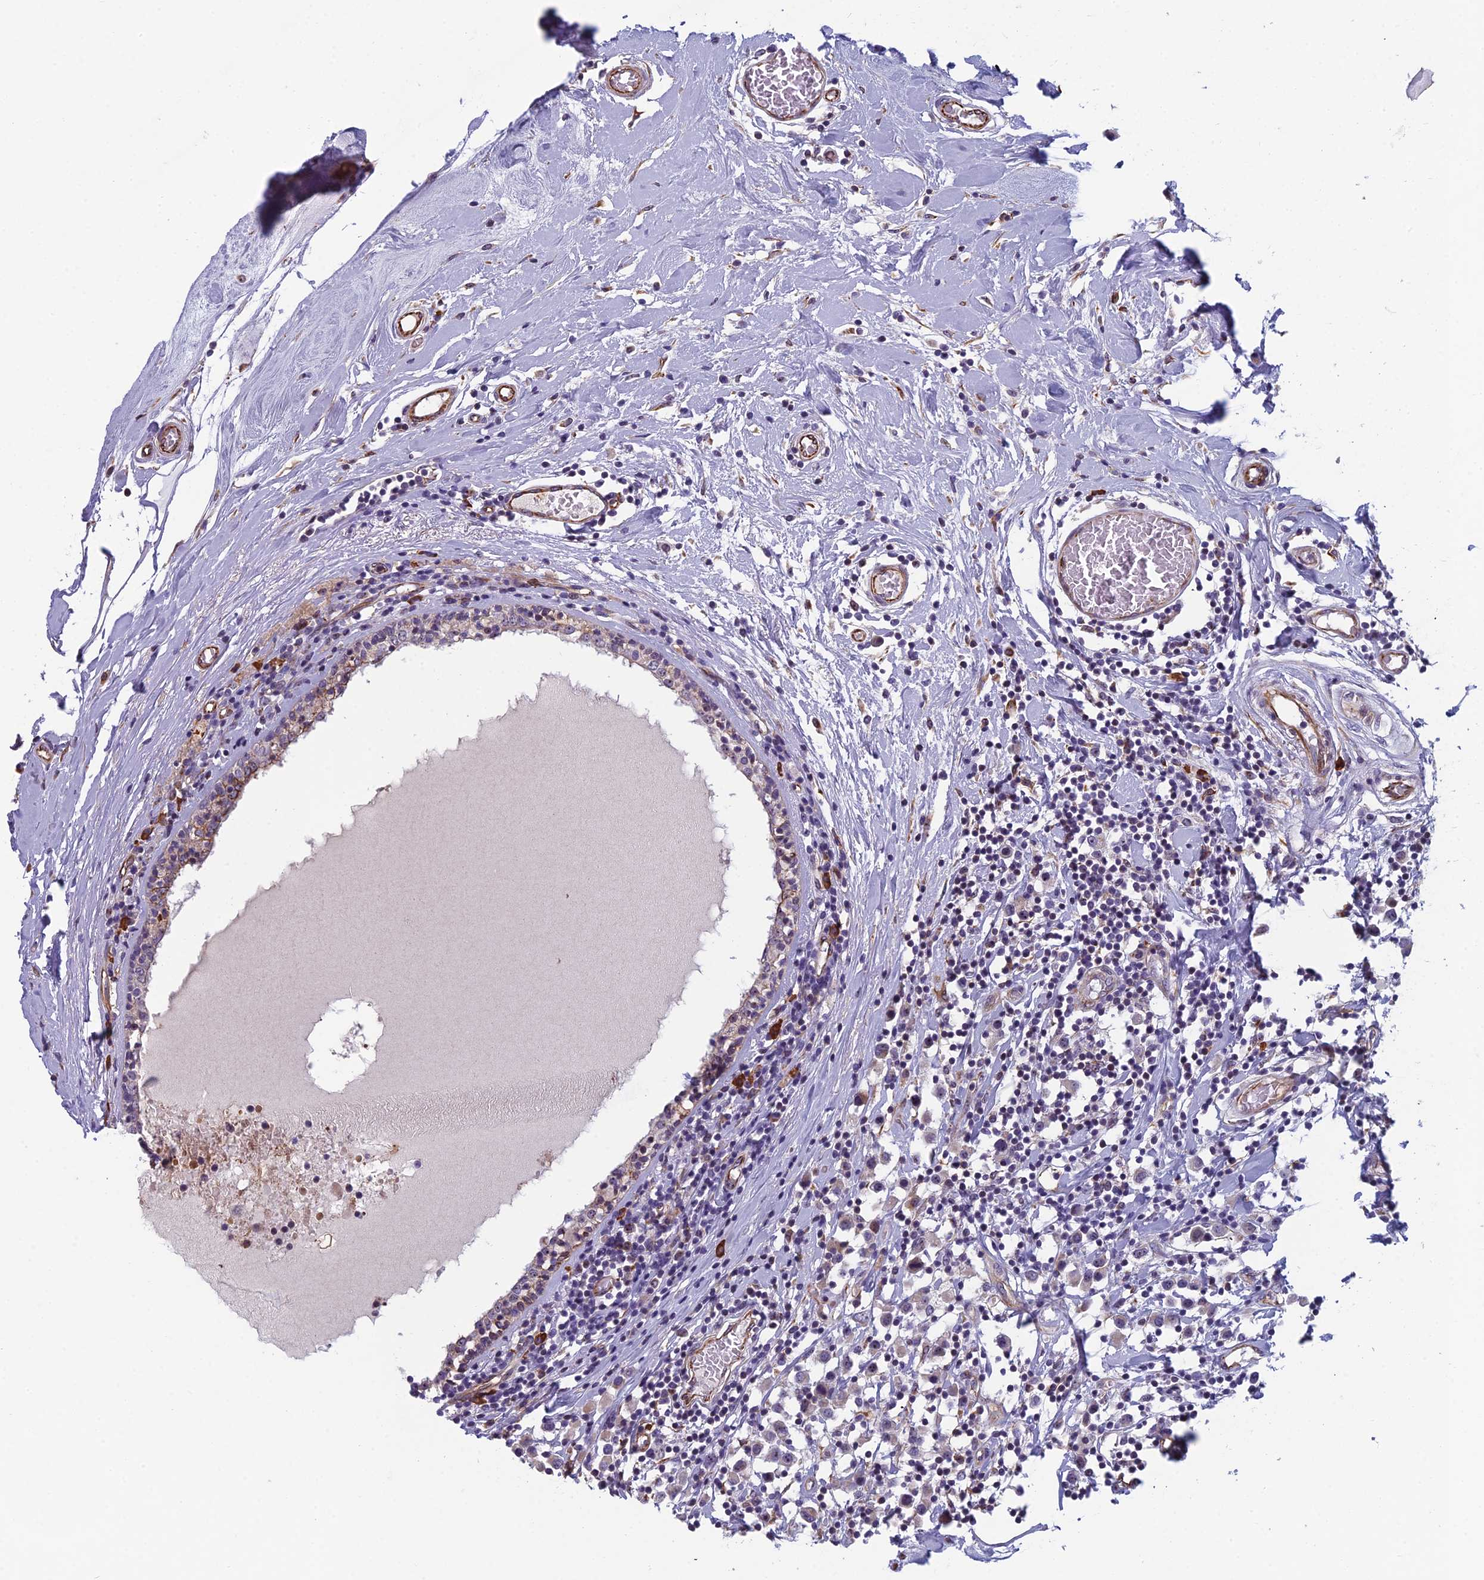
{"staining": {"intensity": "weak", "quantity": "25%-75%", "location": "cytoplasmic/membranous"}, "tissue": "breast cancer", "cell_type": "Tumor cells", "image_type": "cancer", "snomed": [{"axis": "morphology", "description": "Duct carcinoma"}, {"axis": "topography", "description": "Breast"}], "caption": "This is an image of immunohistochemistry (IHC) staining of breast cancer (intraductal carcinoma), which shows weak expression in the cytoplasmic/membranous of tumor cells.", "gene": "NOC2L", "patient": {"sex": "female", "age": 61}}